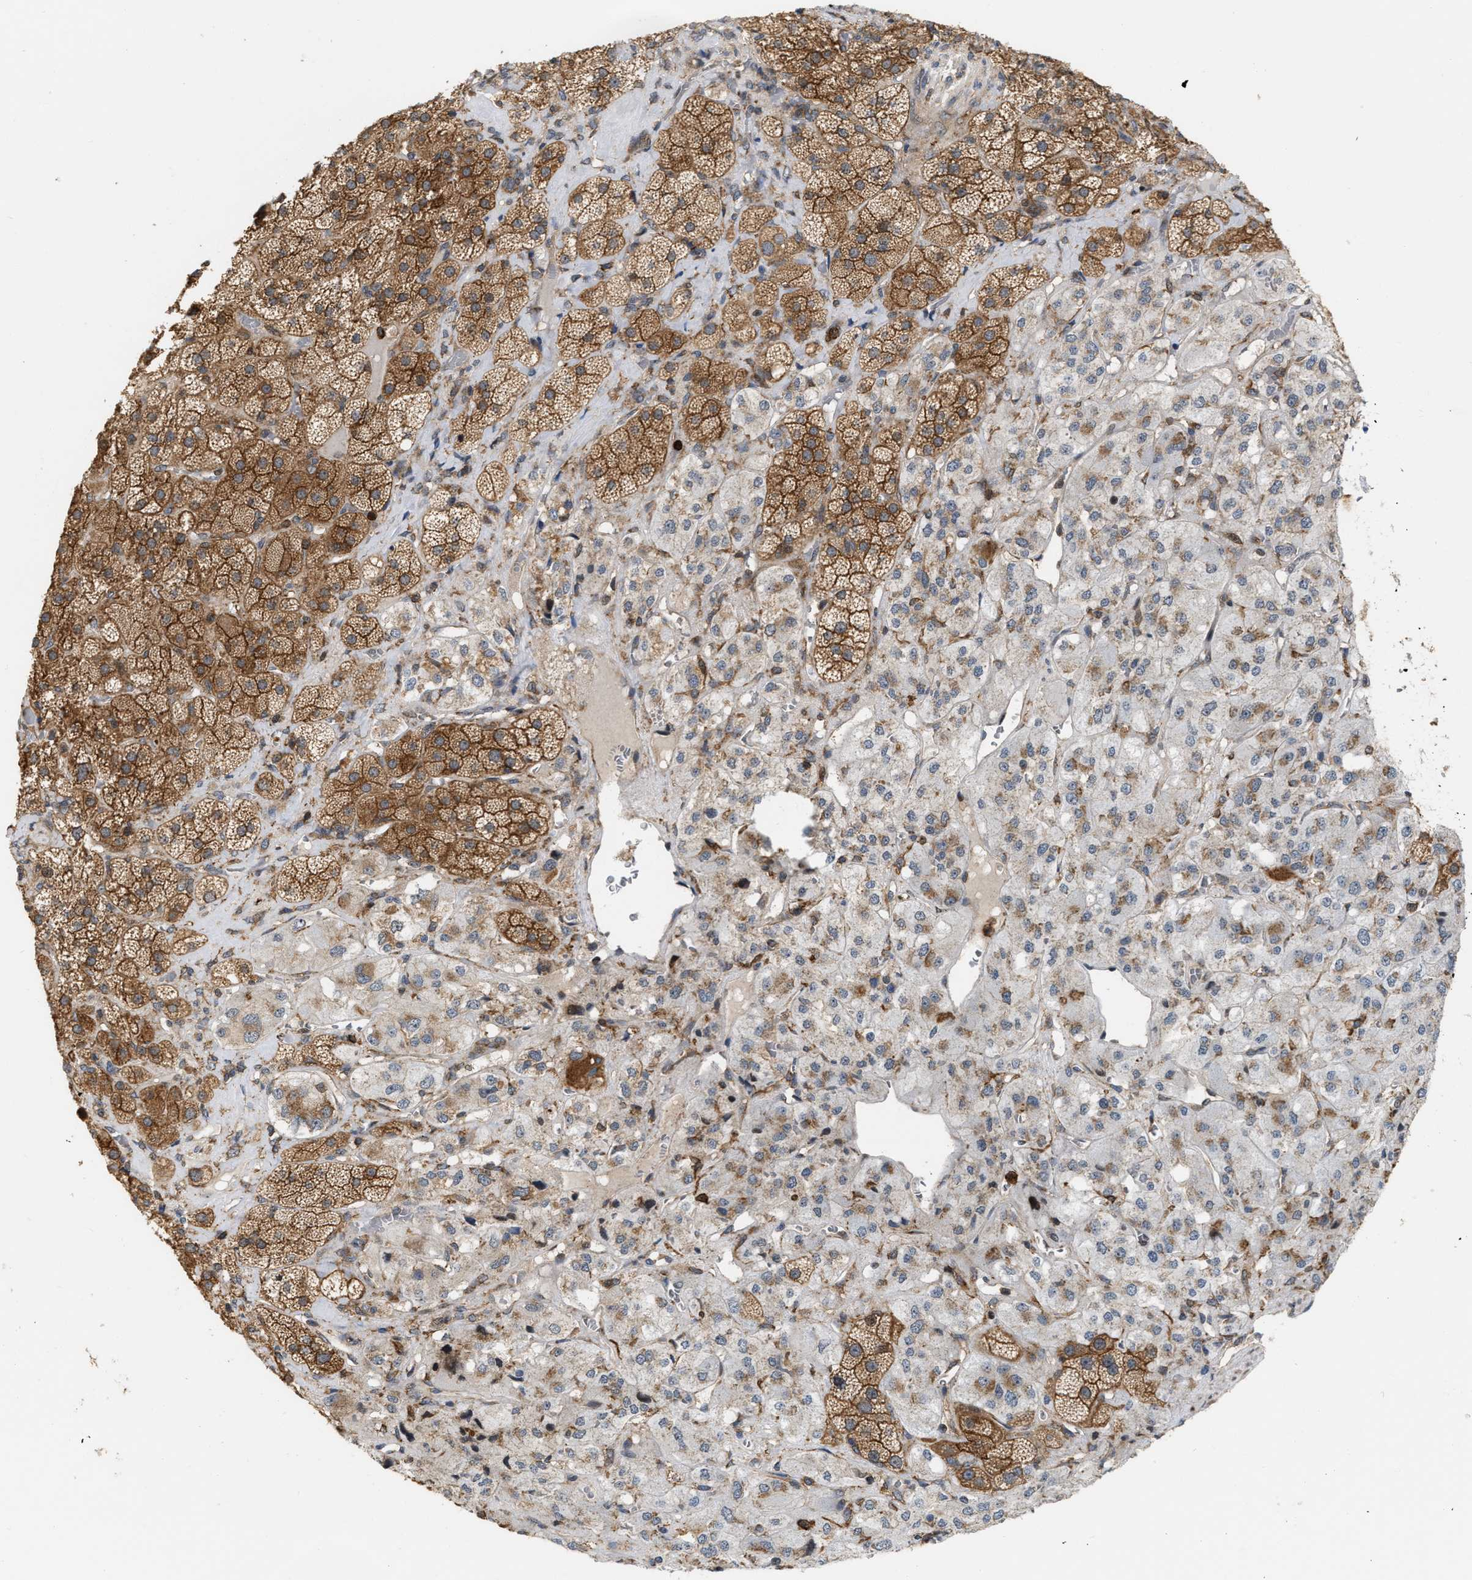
{"staining": {"intensity": "strong", "quantity": "25%-75%", "location": "cytoplasmic/membranous"}, "tissue": "adrenal gland", "cell_type": "Glandular cells", "image_type": "normal", "snomed": [{"axis": "morphology", "description": "Normal tissue, NOS"}, {"axis": "topography", "description": "Adrenal gland"}], "caption": "High-power microscopy captured an IHC histopathology image of normal adrenal gland, revealing strong cytoplasmic/membranous staining in about 25%-75% of glandular cells. The protein of interest is shown in brown color, while the nuclei are stained blue.", "gene": "IQCE", "patient": {"sex": "male", "age": 57}}